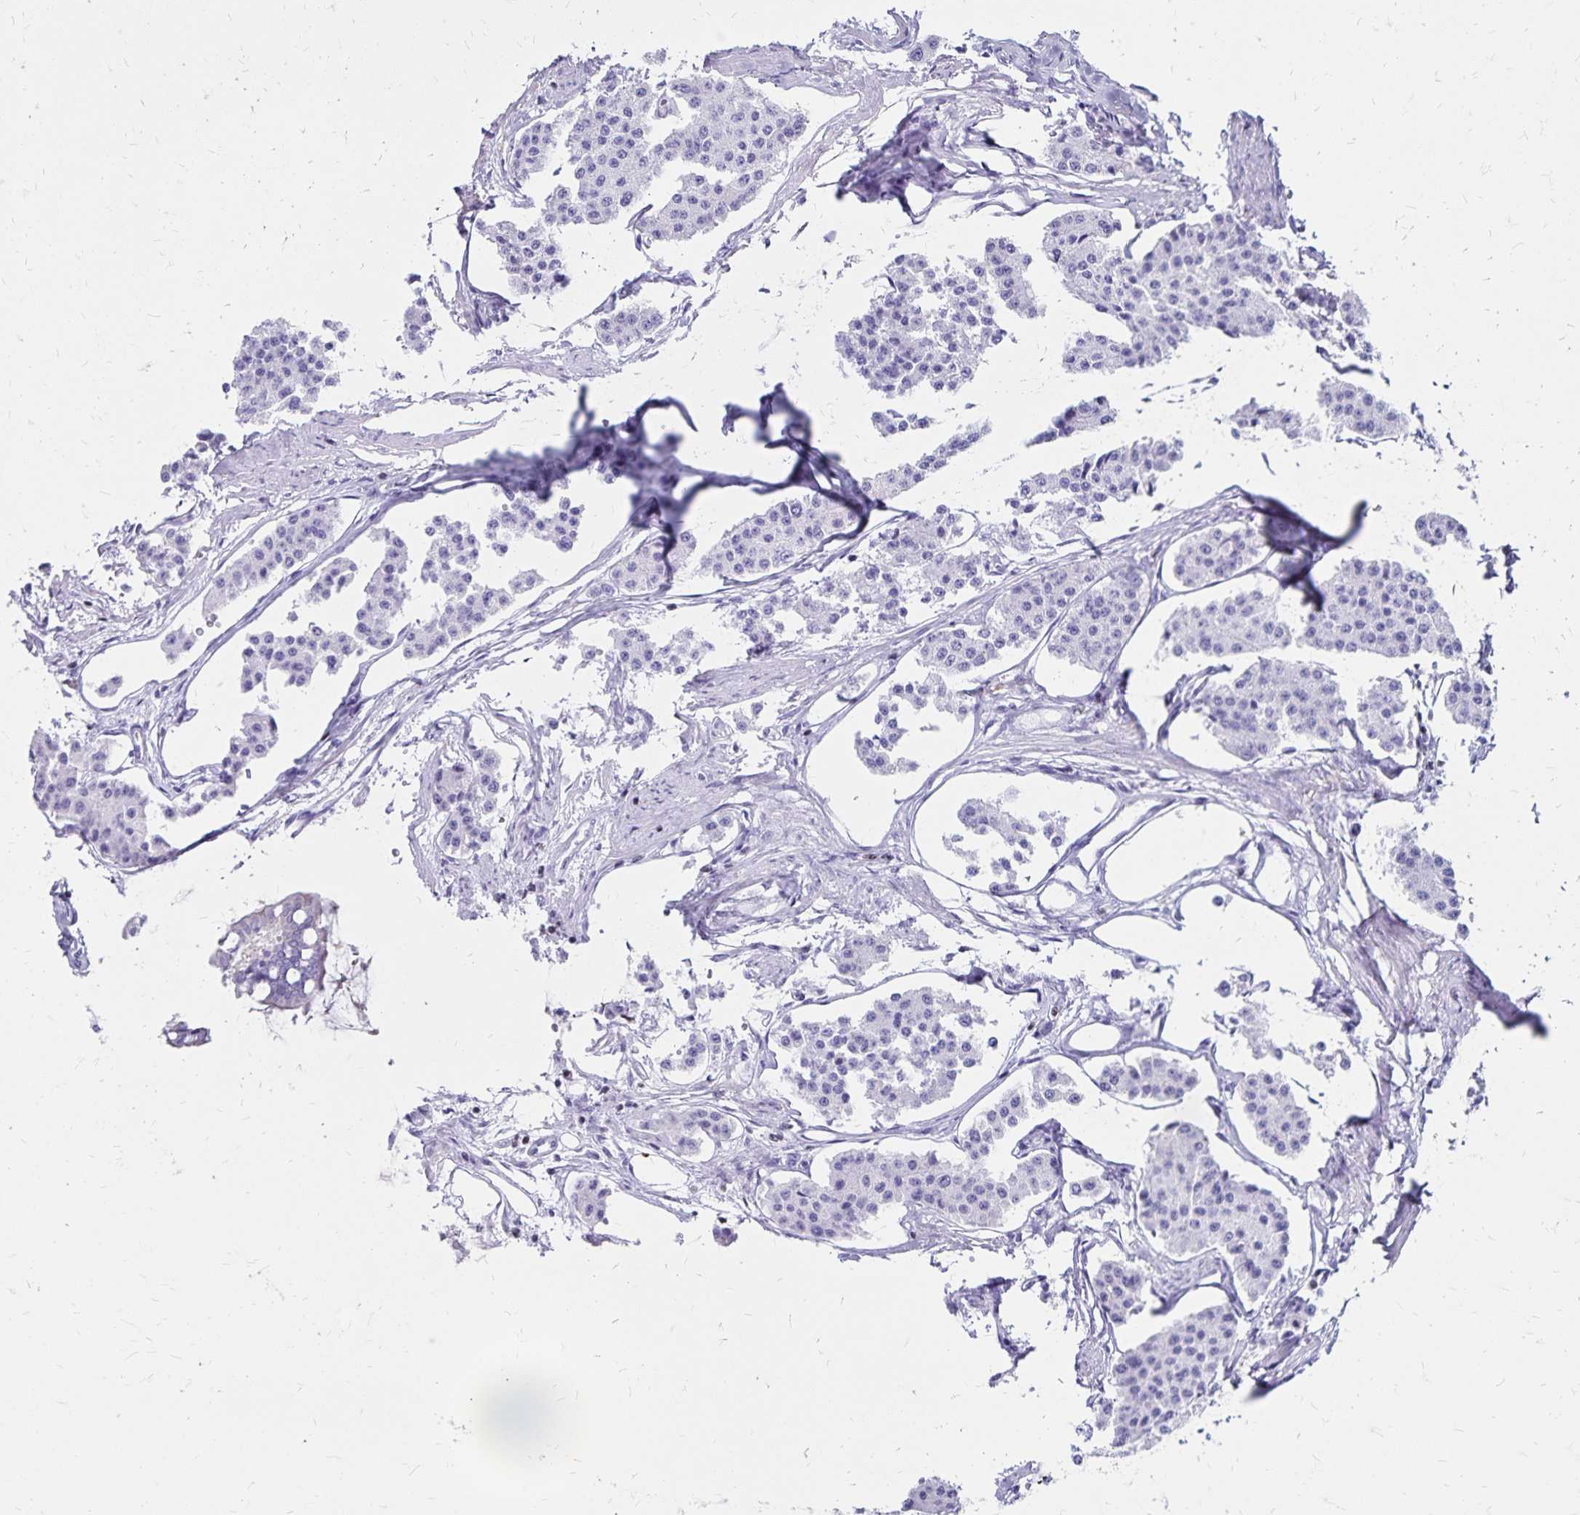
{"staining": {"intensity": "negative", "quantity": "none", "location": "none"}, "tissue": "carcinoid", "cell_type": "Tumor cells", "image_type": "cancer", "snomed": [{"axis": "morphology", "description": "Carcinoid, malignant, NOS"}, {"axis": "topography", "description": "Small intestine"}], "caption": "Immunohistochemistry (IHC) histopathology image of carcinoid stained for a protein (brown), which exhibits no staining in tumor cells.", "gene": "IKZF1", "patient": {"sex": "female", "age": 65}}